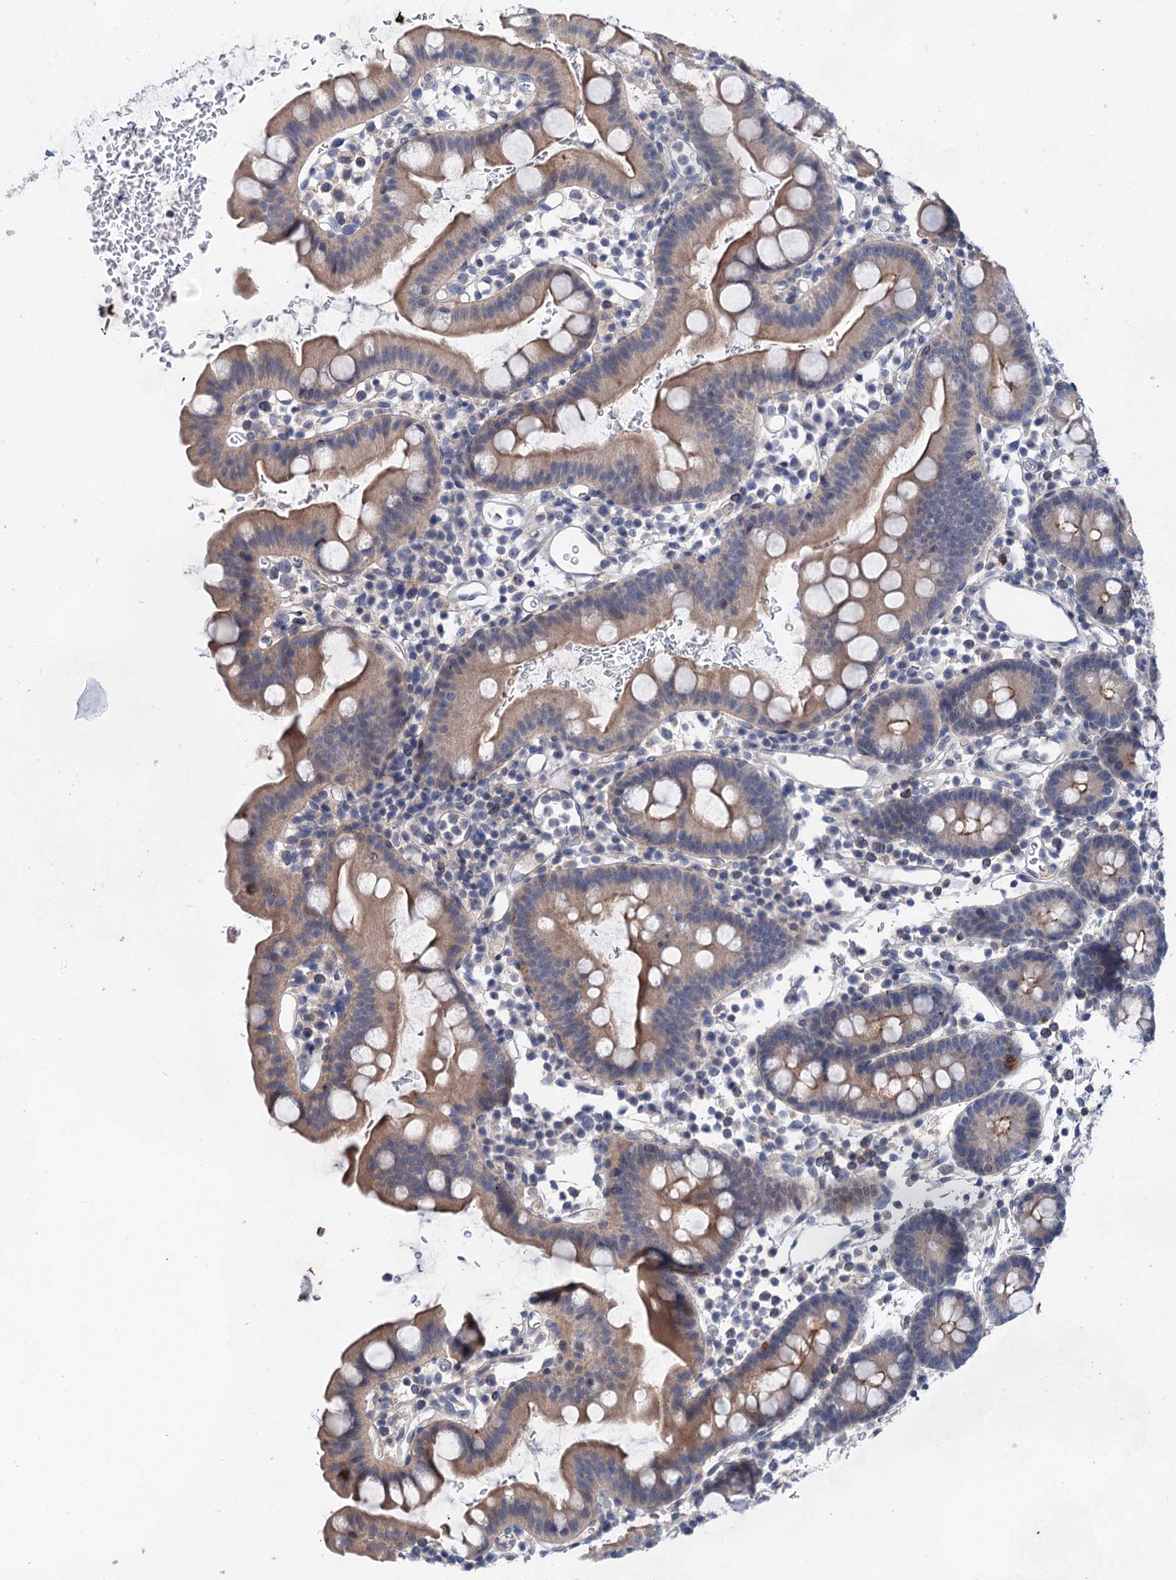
{"staining": {"intensity": "weak", "quantity": "<25%", "location": "cytoplasmic/membranous"}, "tissue": "small intestine", "cell_type": "Glandular cells", "image_type": "normal", "snomed": [{"axis": "morphology", "description": "Normal tissue, NOS"}, {"axis": "topography", "description": "Stomach, upper"}, {"axis": "topography", "description": "Stomach, lower"}, {"axis": "topography", "description": "Small intestine"}], "caption": "Glandular cells are negative for protein expression in normal human small intestine. (DAB (3,3'-diaminobenzidine) immunohistochemistry (IHC) with hematoxylin counter stain).", "gene": "MORN3", "patient": {"sex": "male", "age": 68}}